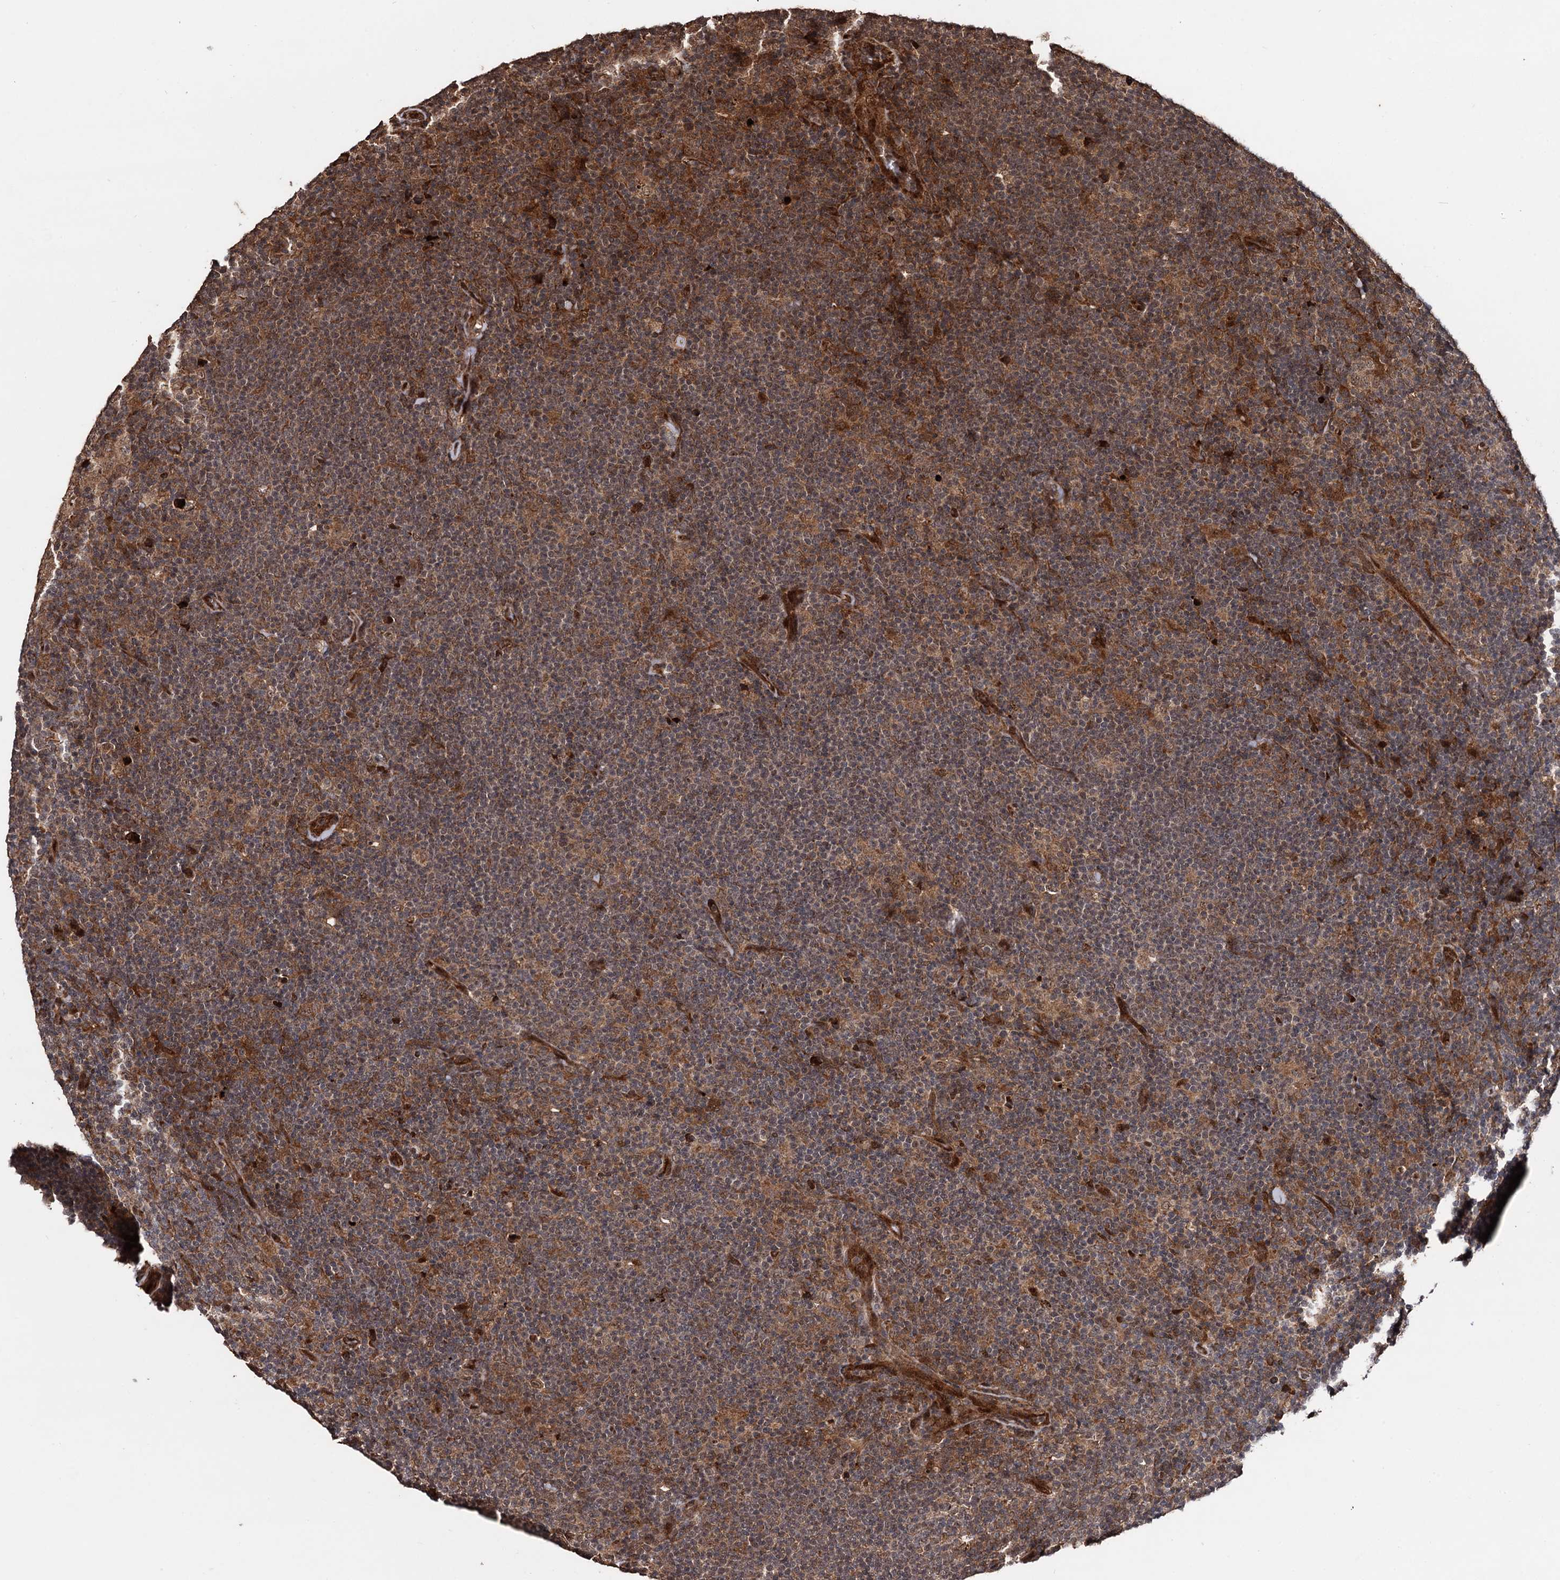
{"staining": {"intensity": "moderate", "quantity": ">75%", "location": "cytoplasmic/membranous,nuclear"}, "tissue": "lymphoma", "cell_type": "Tumor cells", "image_type": "cancer", "snomed": [{"axis": "morphology", "description": "Hodgkin's disease, NOS"}, {"axis": "topography", "description": "Lymph node"}], "caption": "Immunohistochemistry histopathology image of Hodgkin's disease stained for a protein (brown), which displays medium levels of moderate cytoplasmic/membranous and nuclear expression in approximately >75% of tumor cells.", "gene": "PIGB", "patient": {"sex": "female", "age": 57}}